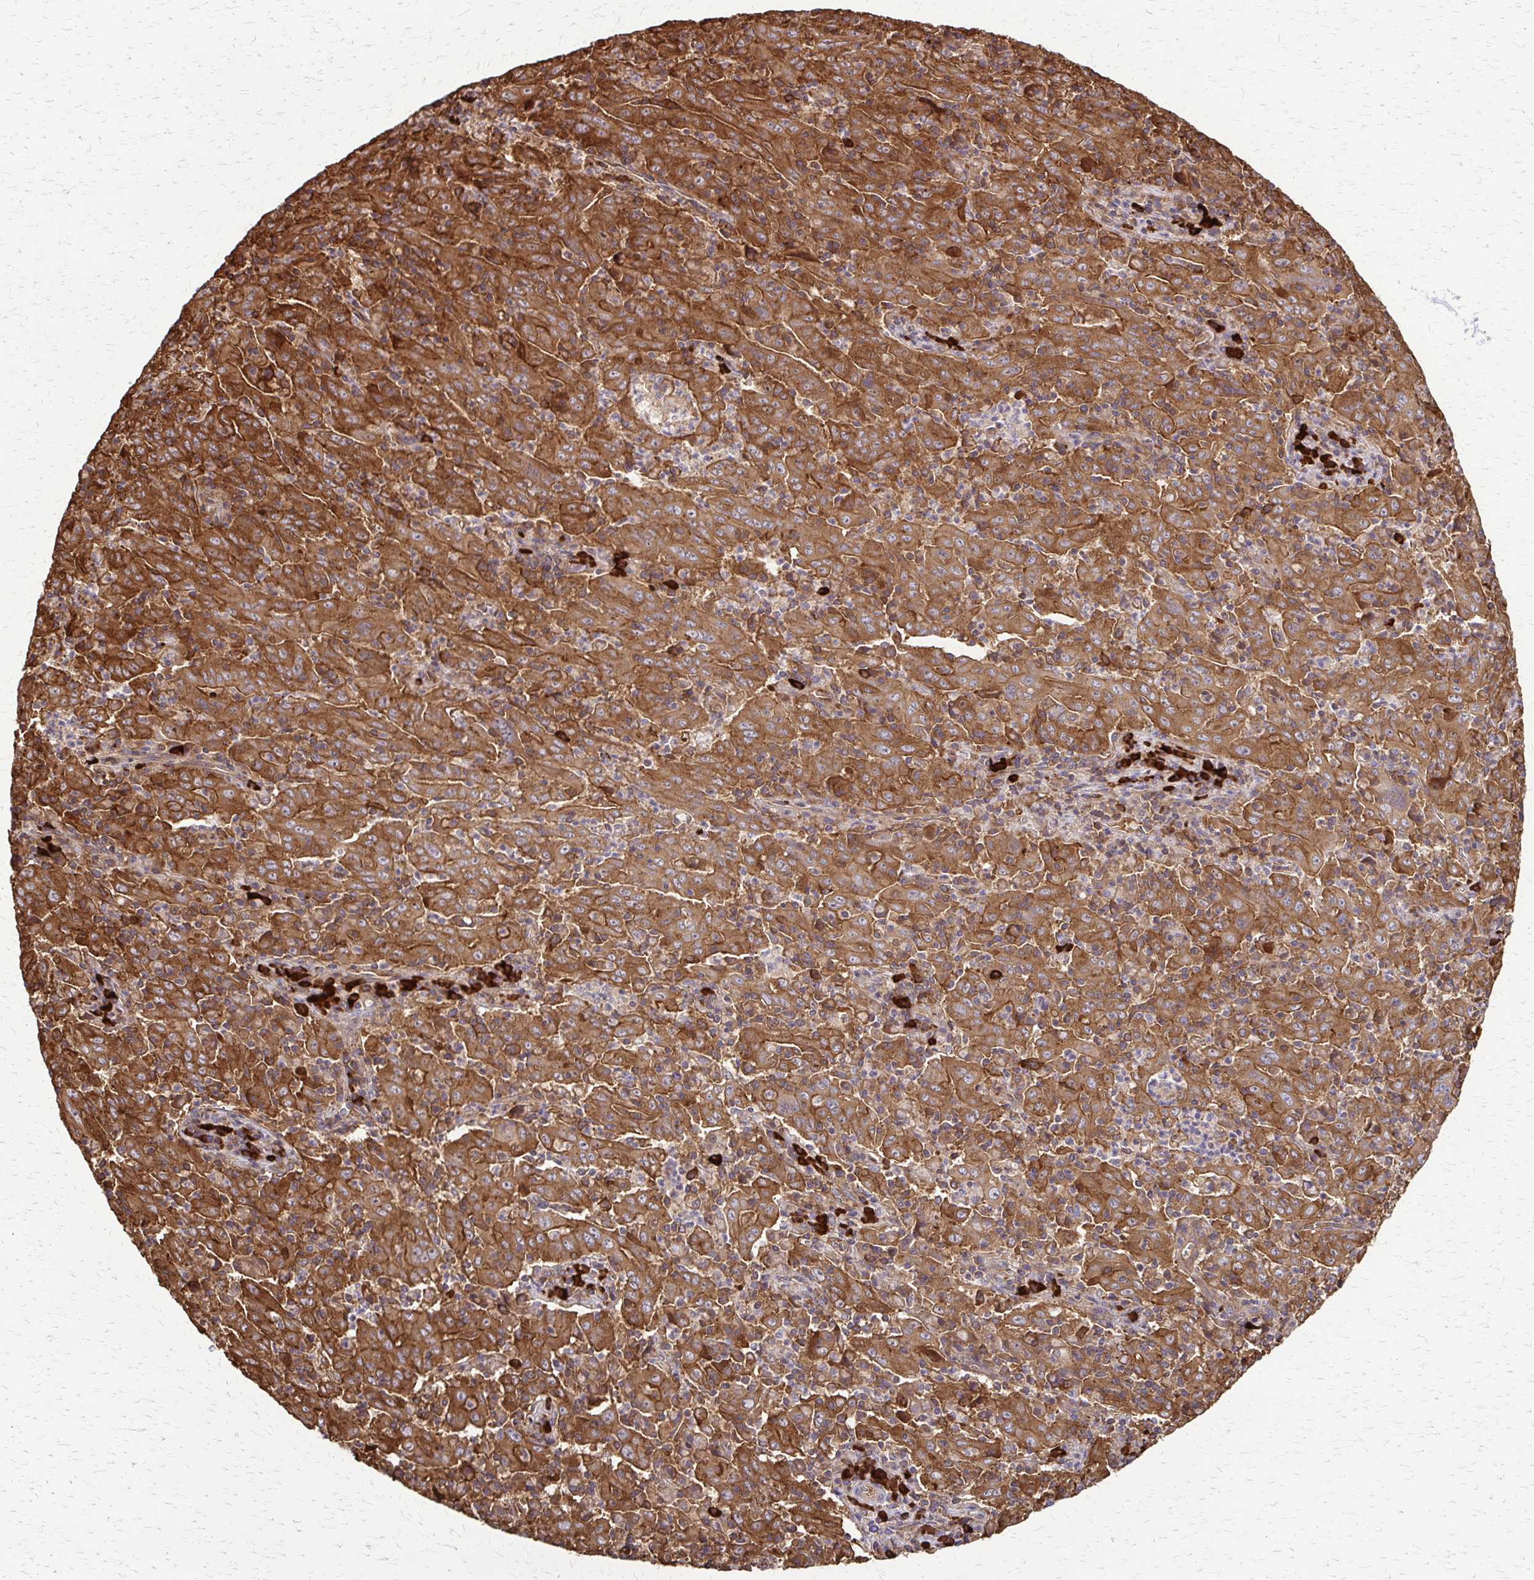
{"staining": {"intensity": "strong", "quantity": ">75%", "location": "cytoplasmic/membranous"}, "tissue": "pancreatic cancer", "cell_type": "Tumor cells", "image_type": "cancer", "snomed": [{"axis": "morphology", "description": "Adenocarcinoma, NOS"}, {"axis": "topography", "description": "Pancreas"}], "caption": "Immunohistochemistry (IHC) of human pancreatic adenocarcinoma reveals high levels of strong cytoplasmic/membranous expression in about >75% of tumor cells. Ihc stains the protein of interest in brown and the nuclei are stained blue.", "gene": "EEF2", "patient": {"sex": "male", "age": 63}}